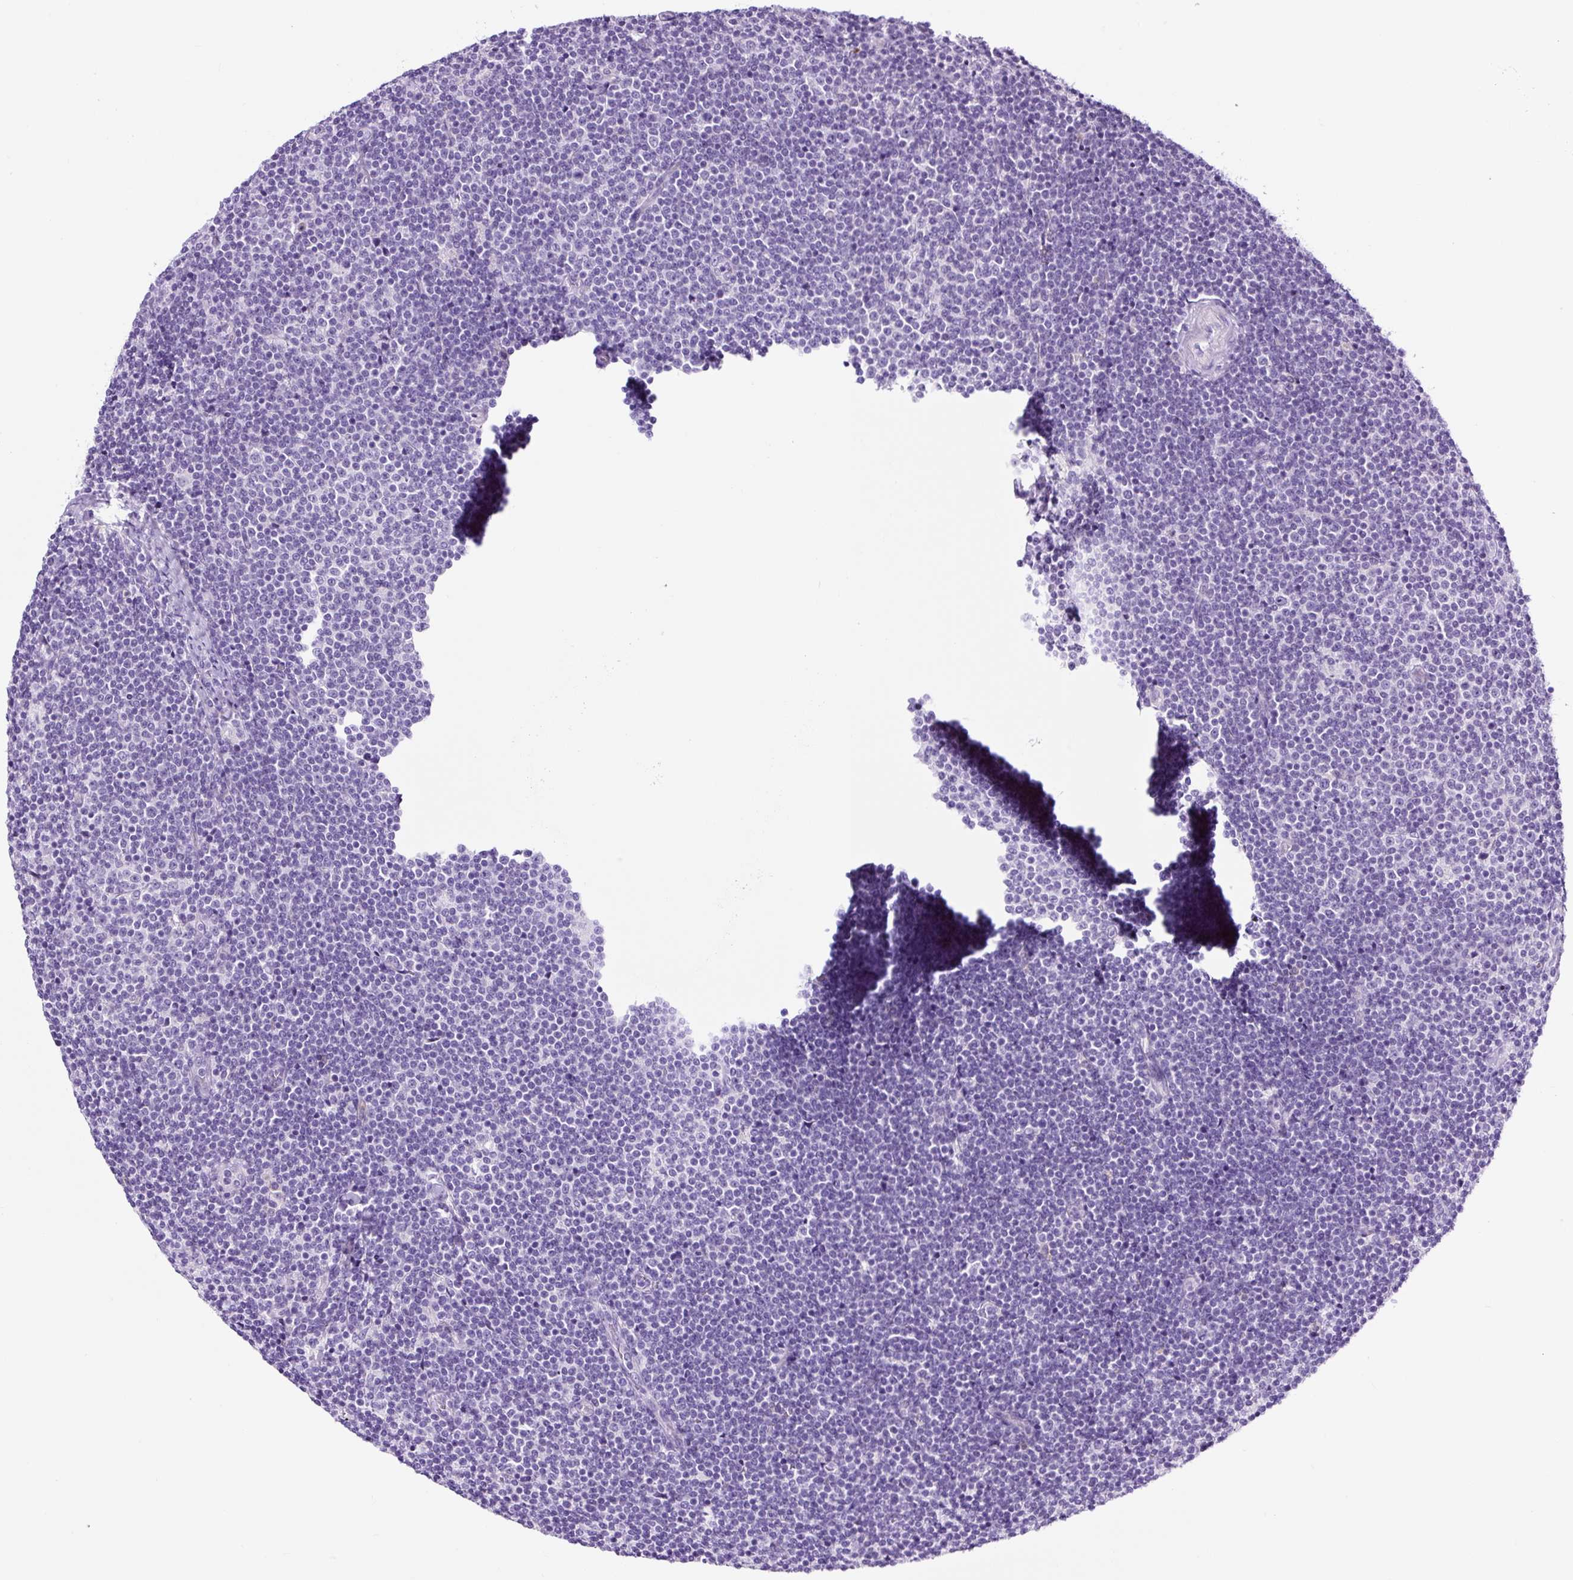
{"staining": {"intensity": "negative", "quantity": "none", "location": "none"}, "tissue": "lymphoma", "cell_type": "Tumor cells", "image_type": "cancer", "snomed": [{"axis": "morphology", "description": "Malignant lymphoma, non-Hodgkin's type, Low grade"}, {"axis": "topography", "description": "Lymph node"}], "caption": "Tumor cells show no significant expression in malignant lymphoma, non-Hodgkin's type (low-grade). (Brightfield microscopy of DAB (3,3'-diaminobenzidine) immunohistochemistry (IHC) at high magnification).", "gene": "RNF212B", "patient": {"sex": "male", "age": 48}}